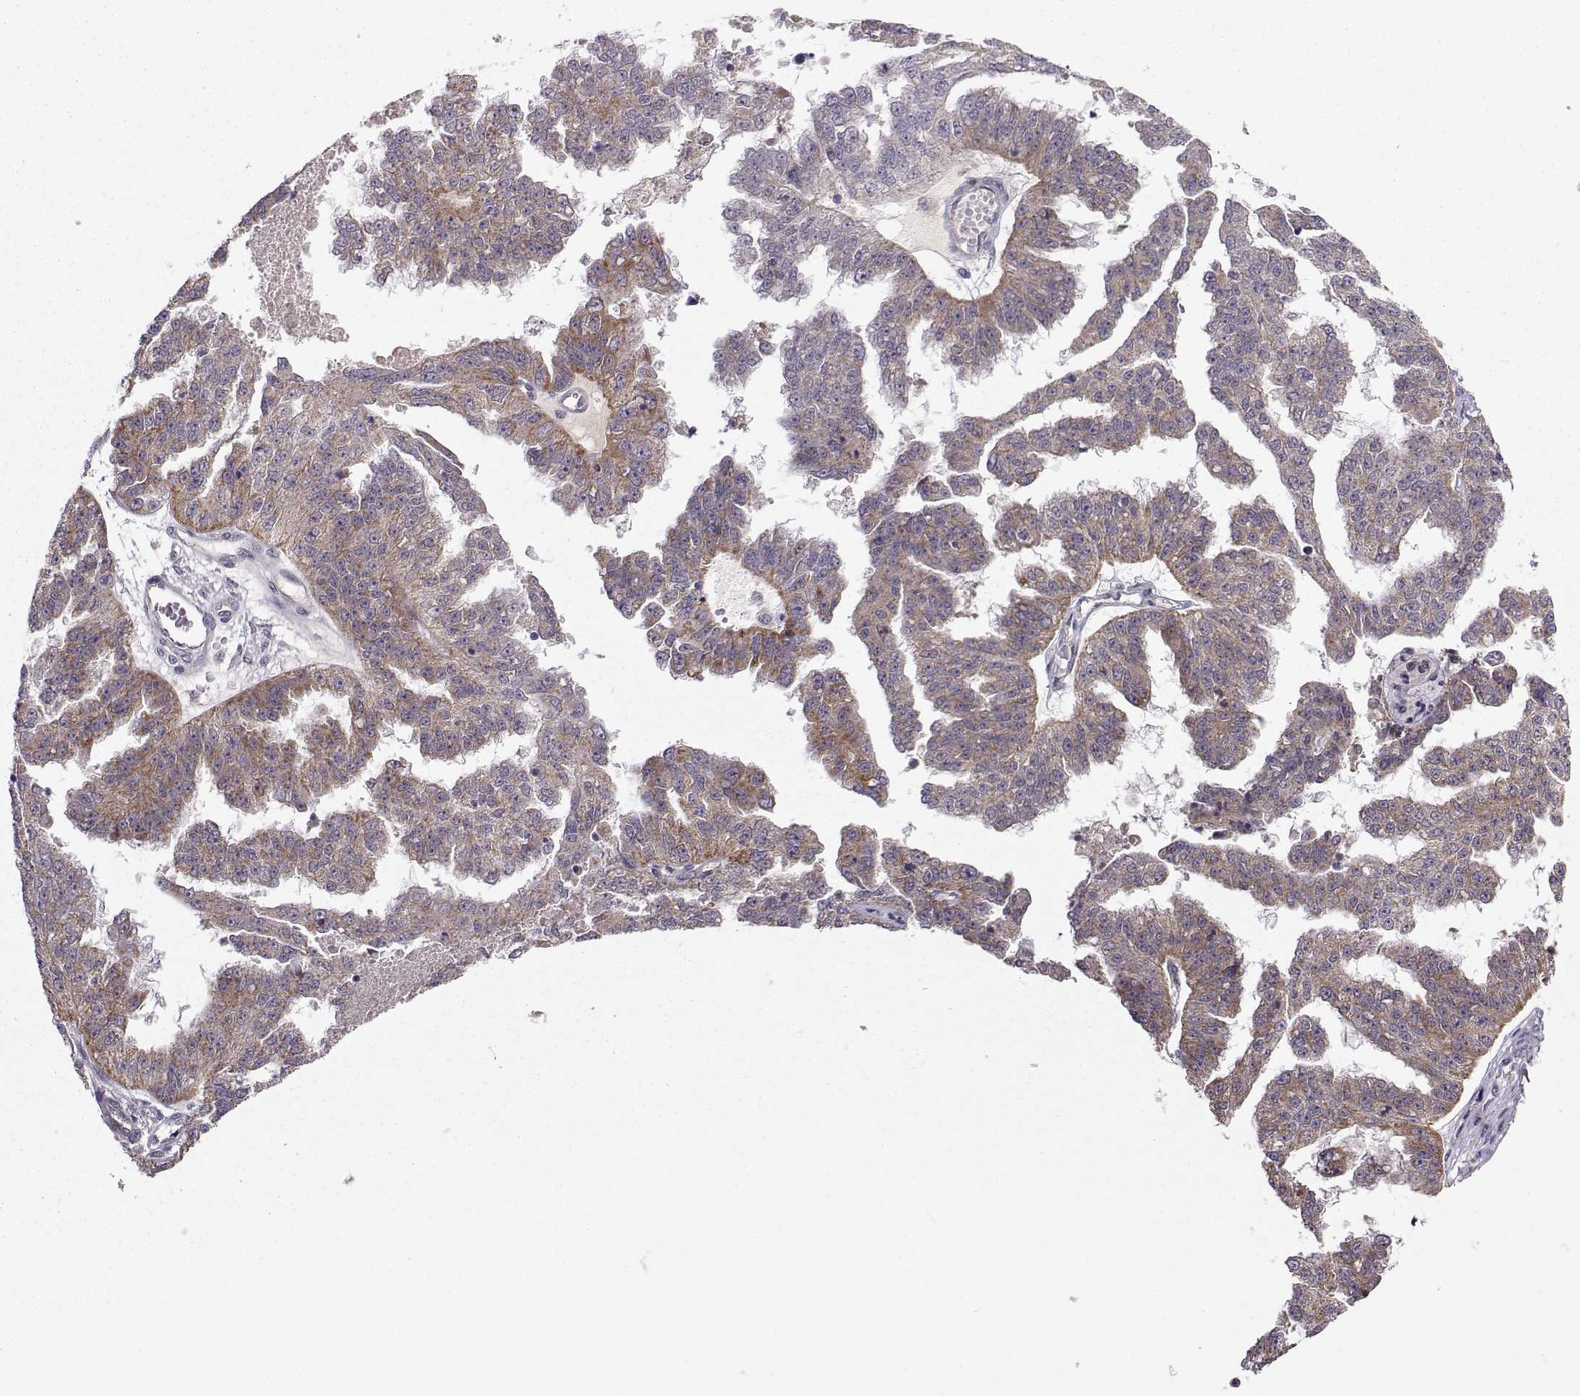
{"staining": {"intensity": "strong", "quantity": "25%-75%", "location": "cytoplasmic/membranous"}, "tissue": "ovarian cancer", "cell_type": "Tumor cells", "image_type": "cancer", "snomed": [{"axis": "morphology", "description": "Cystadenocarcinoma, serous, NOS"}, {"axis": "topography", "description": "Ovary"}], "caption": "Tumor cells display high levels of strong cytoplasmic/membranous expression in about 25%-75% of cells in ovarian cancer. The protein of interest is stained brown, and the nuclei are stained in blue (DAB IHC with brightfield microscopy, high magnification).", "gene": "NECAB3", "patient": {"sex": "female", "age": 58}}